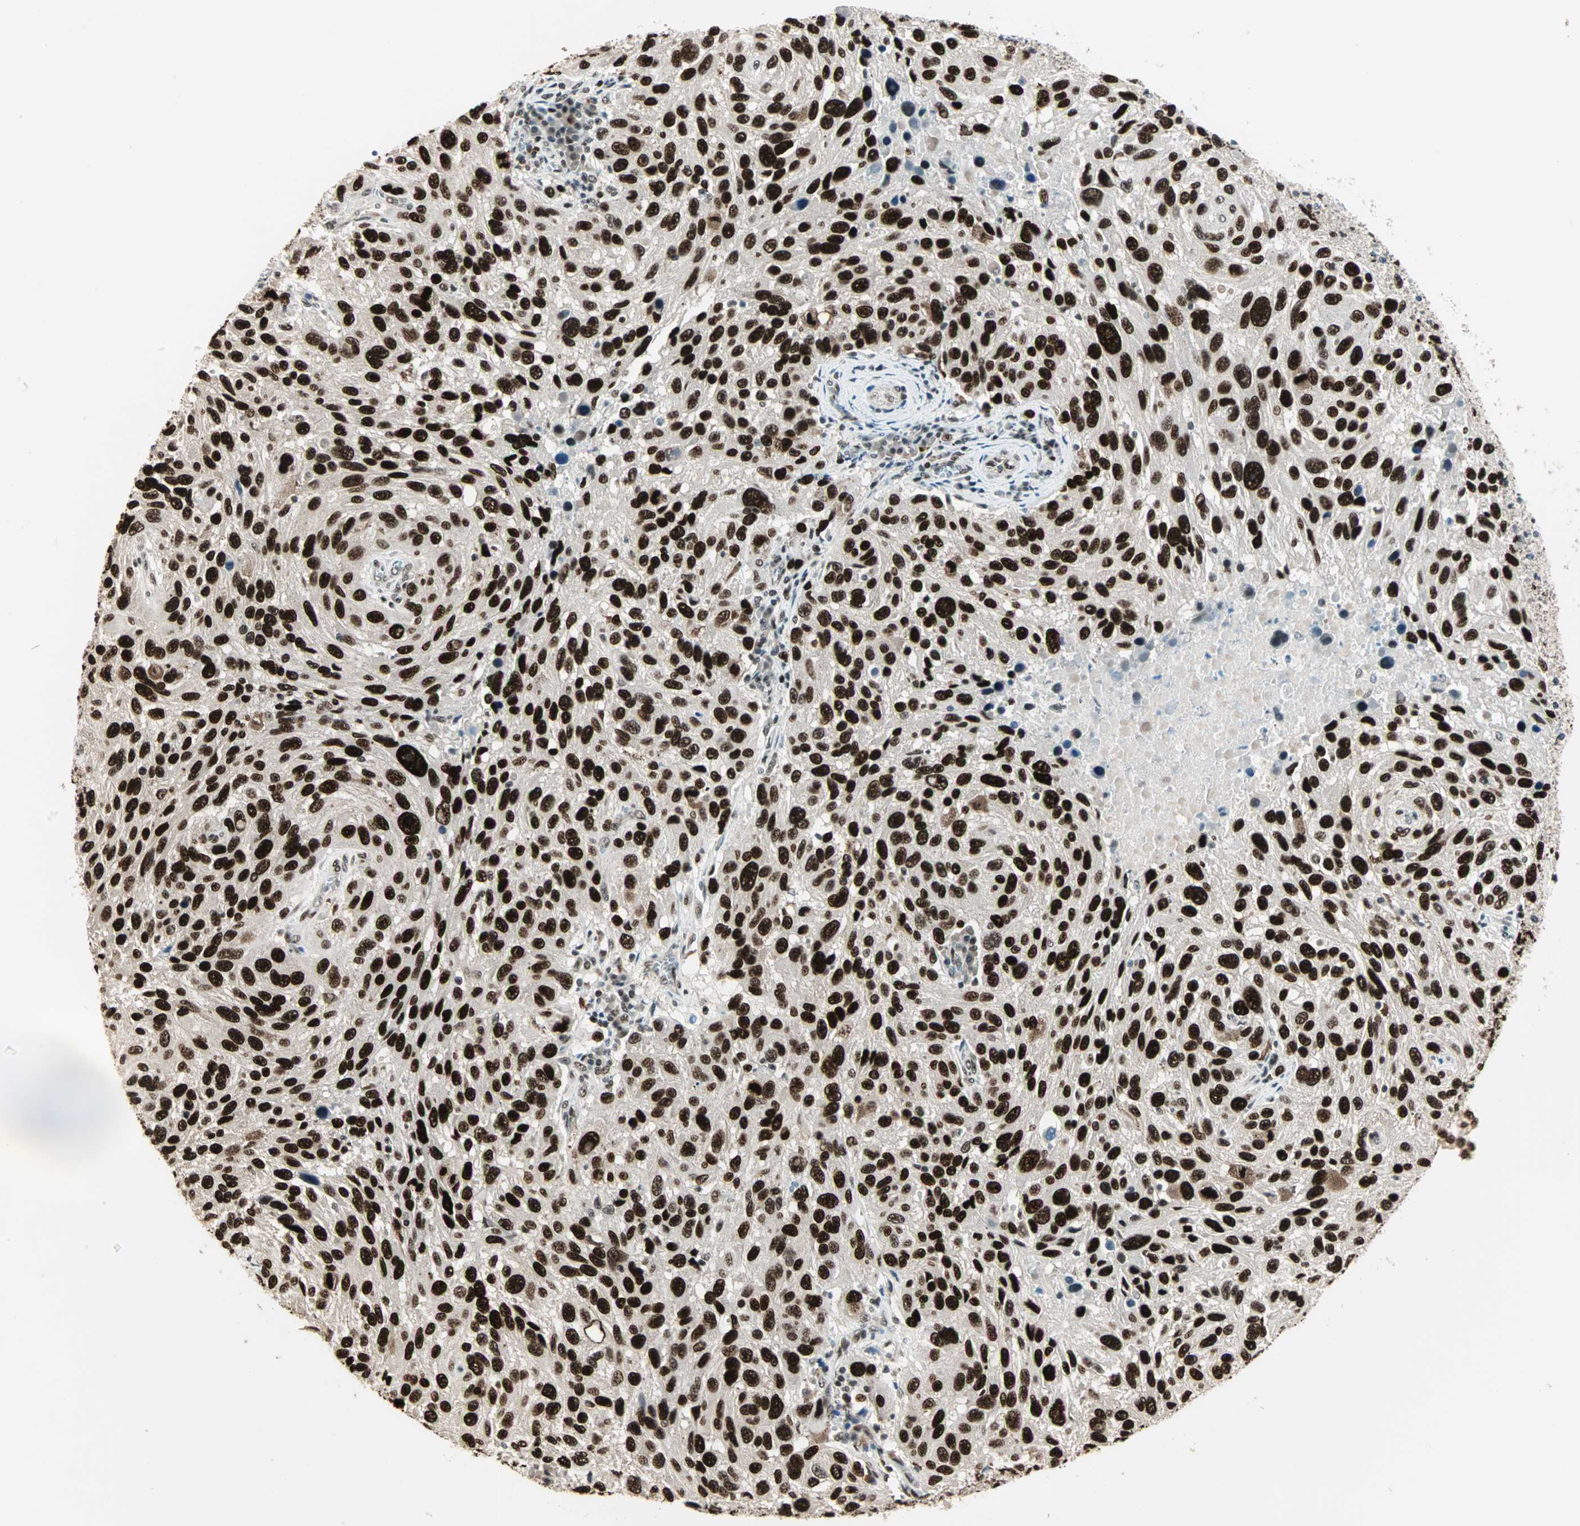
{"staining": {"intensity": "strong", "quantity": ">75%", "location": "nuclear"}, "tissue": "melanoma", "cell_type": "Tumor cells", "image_type": "cancer", "snomed": [{"axis": "morphology", "description": "Malignant melanoma, NOS"}, {"axis": "topography", "description": "Skin"}], "caption": "Protein analysis of melanoma tissue reveals strong nuclear expression in about >75% of tumor cells.", "gene": "MDC1", "patient": {"sex": "male", "age": 53}}